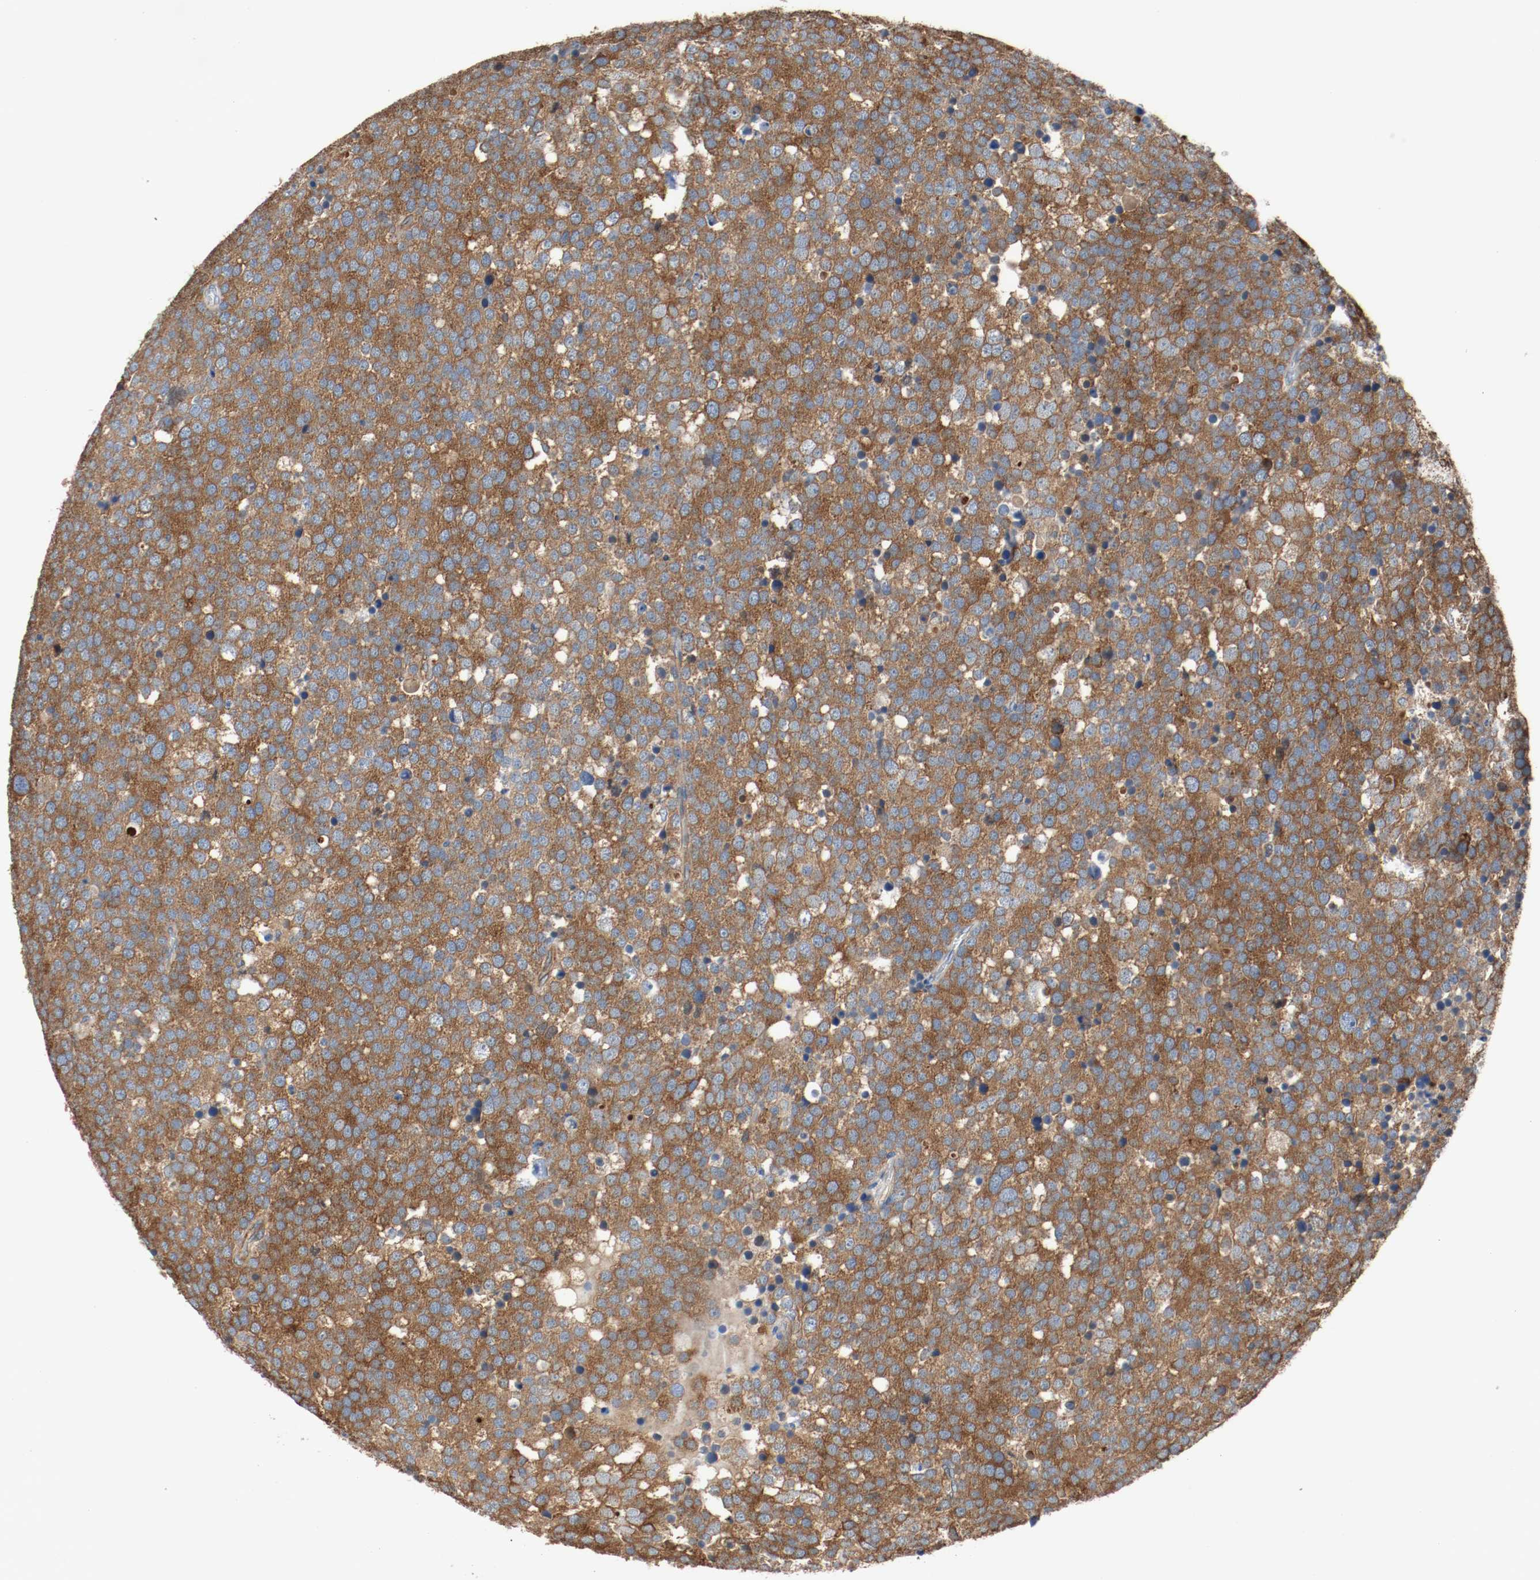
{"staining": {"intensity": "moderate", "quantity": ">75%", "location": "cytoplasmic/membranous"}, "tissue": "testis cancer", "cell_type": "Tumor cells", "image_type": "cancer", "snomed": [{"axis": "morphology", "description": "Seminoma, NOS"}, {"axis": "topography", "description": "Testis"}], "caption": "Human testis cancer (seminoma) stained with a protein marker reveals moderate staining in tumor cells.", "gene": "TUBA3D", "patient": {"sex": "male", "age": 71}}